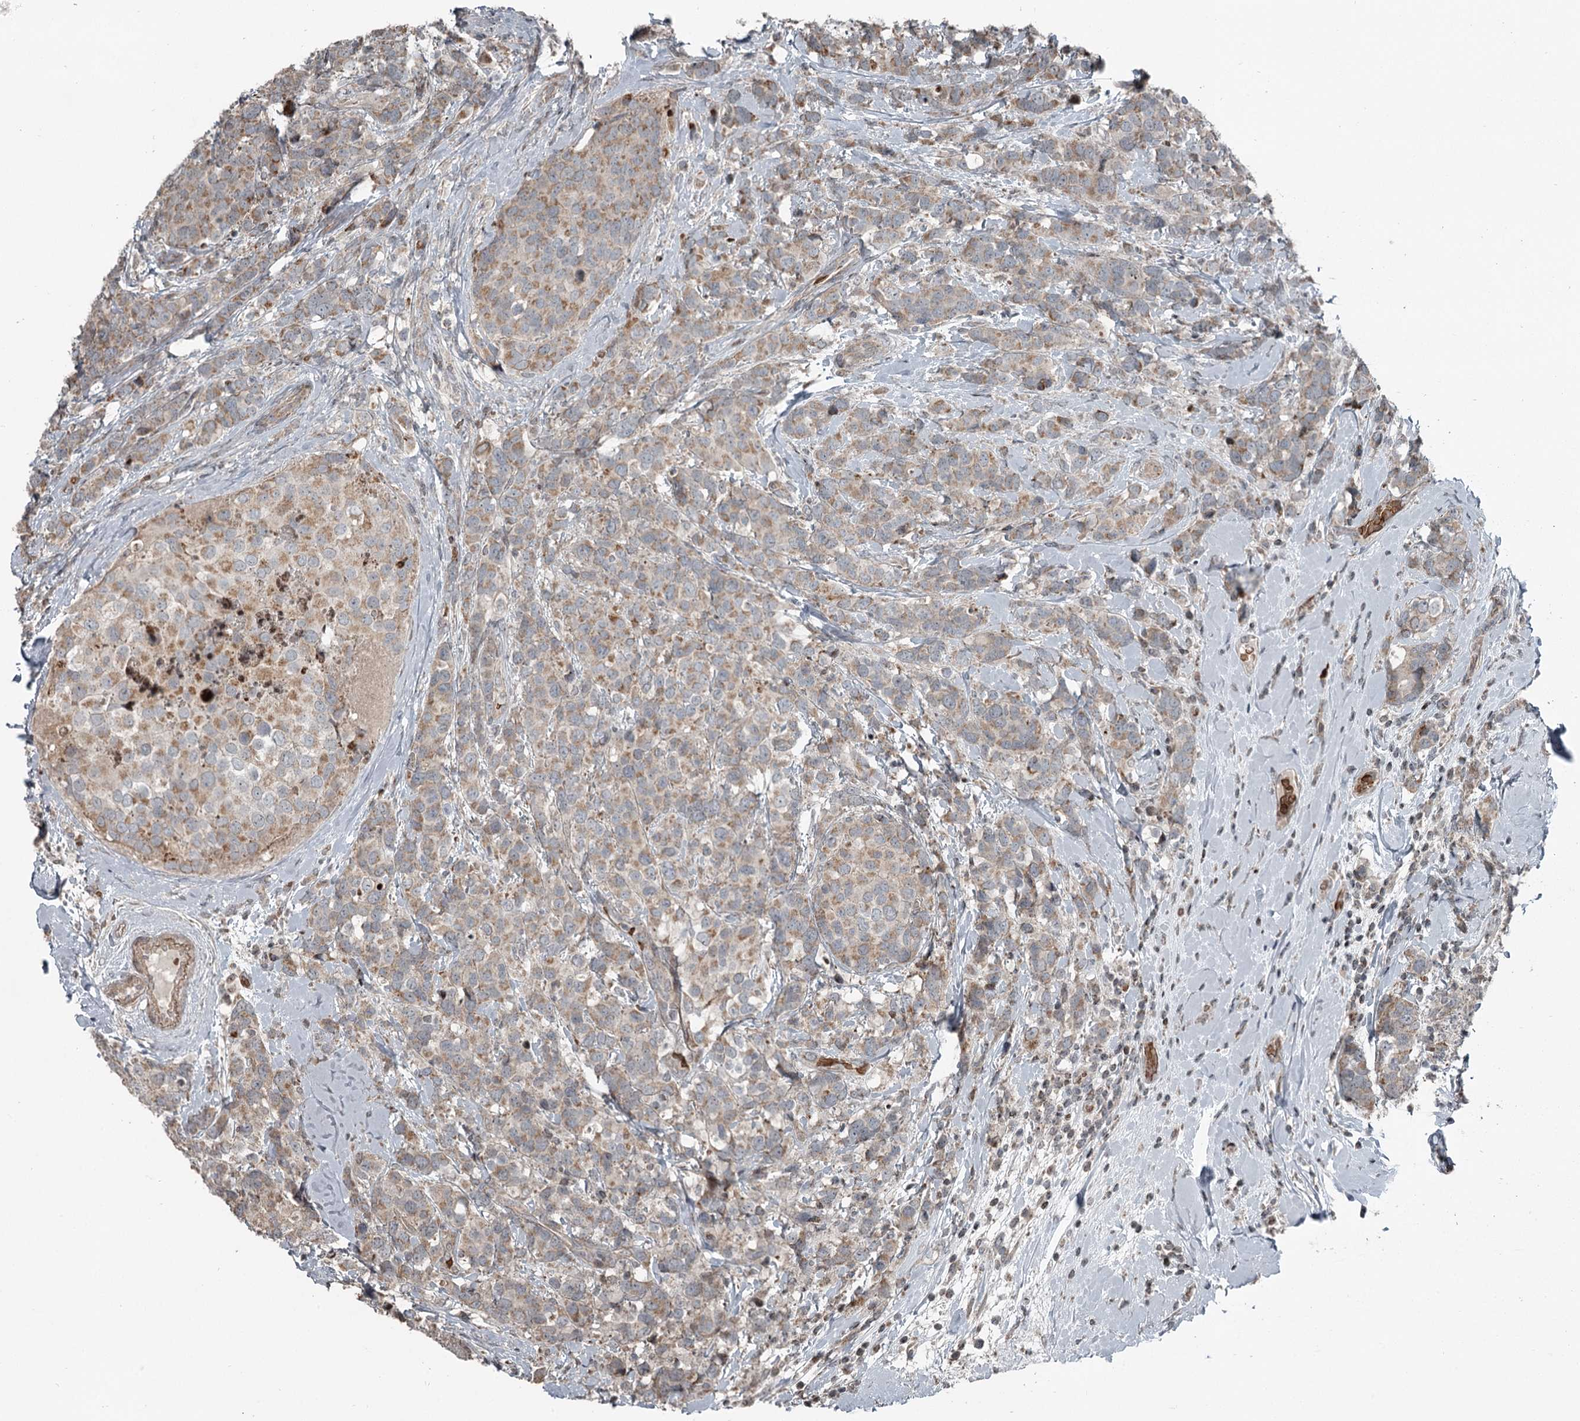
{"staining": {"intensity": "weak", "quantity": ">75%", "location": "cytoplasmic/membranous"}, "tissue": "breast cancer", "cell_type": "Tumor cells", "image_type": "cancer", "snomed": [{"axis": "morphology", "description": "Lobular carcinoma"}, {"axis": "topography", "description": "Breast"}], "caption": "Weak cytoplasmic/membranous protein staining is present in about >75% of tumor cells in breast lobular carcinoma.", "gene": "RASSF8", "patient": {"sex": "female", "age": 59}}